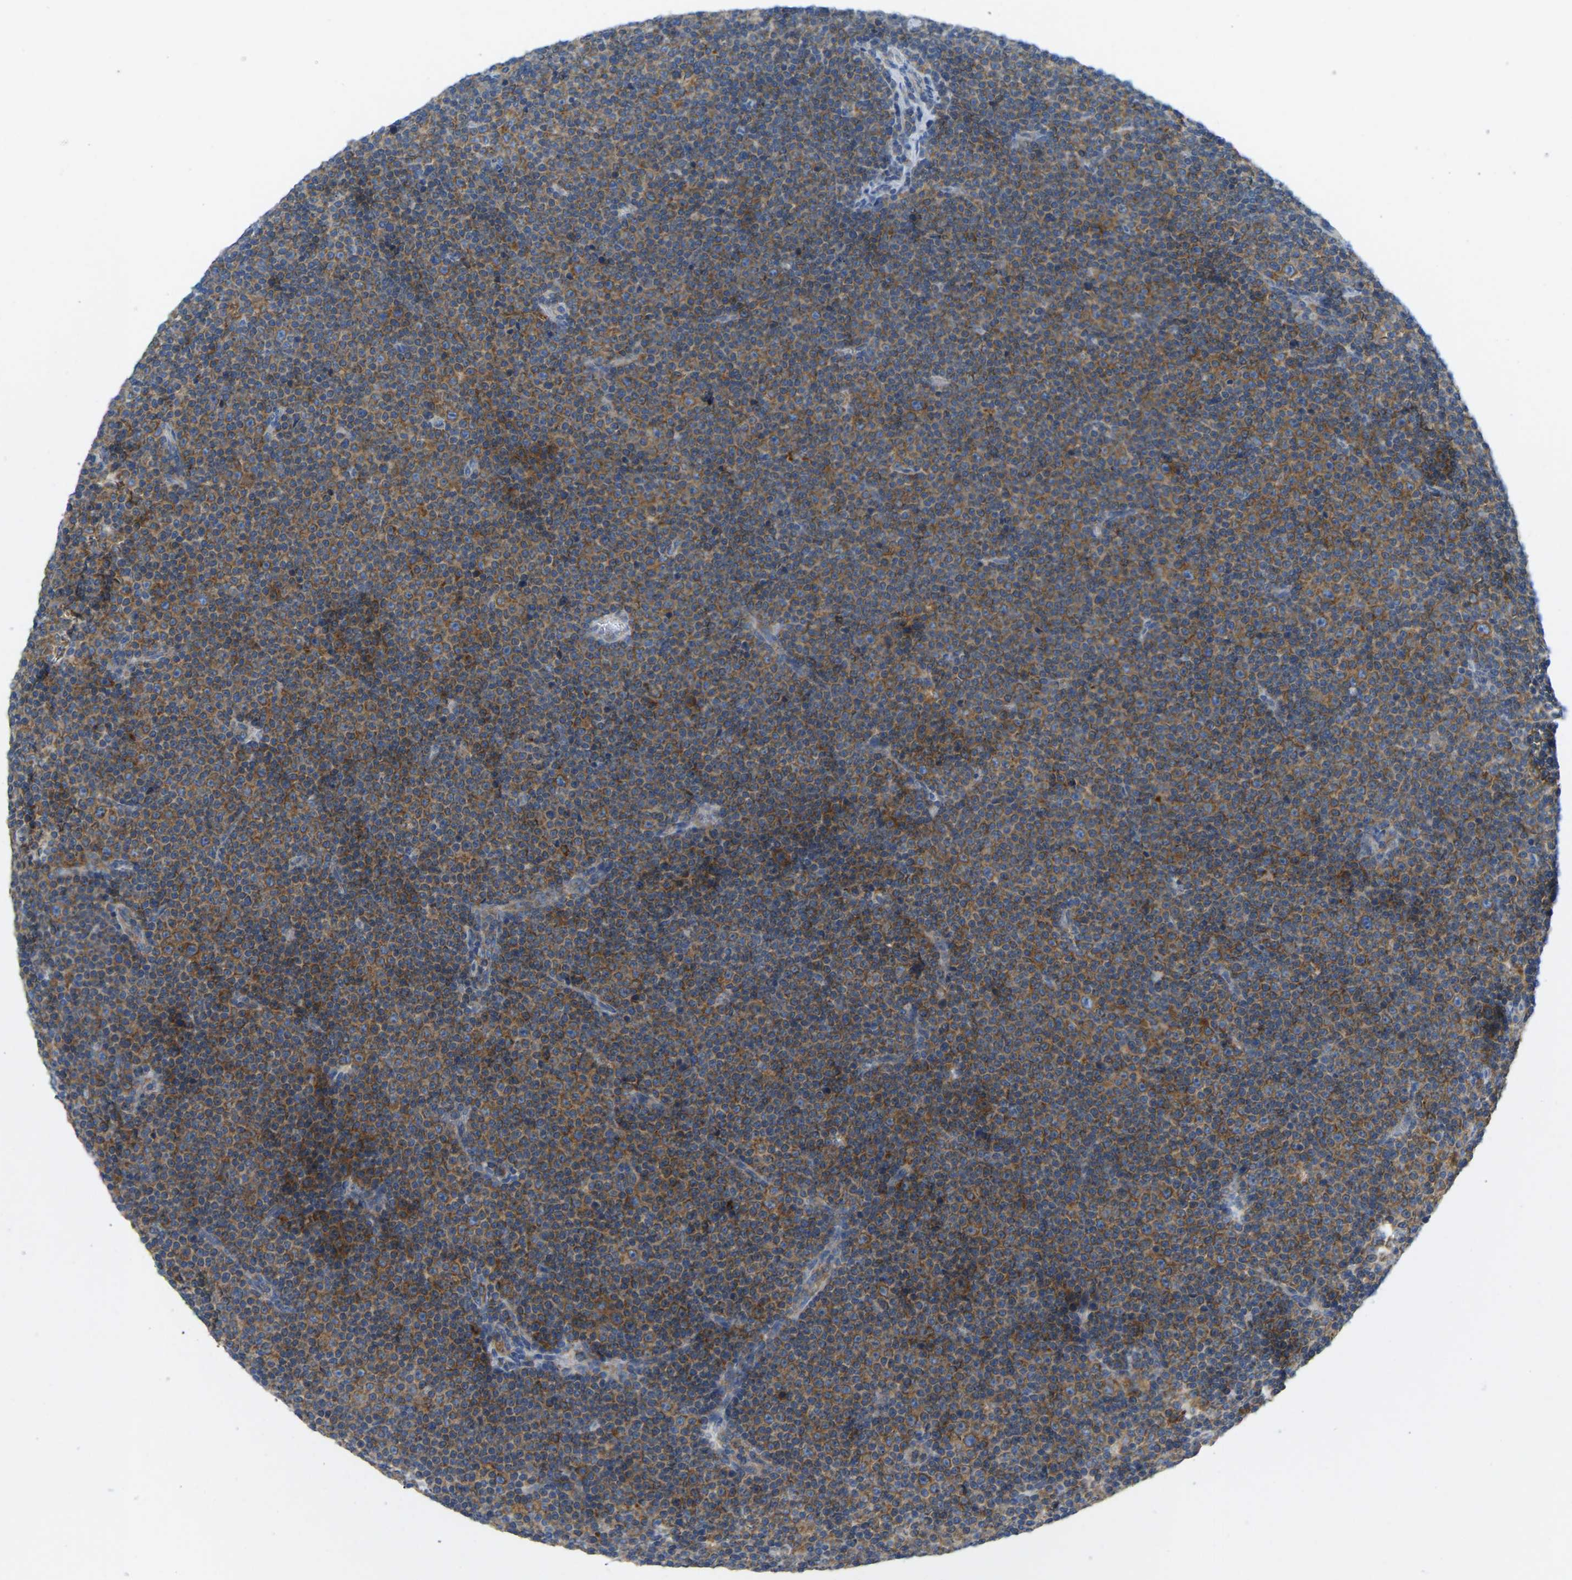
{"staining": {"intensity": "moderate", "quantity": ">75%", "location": "cytoplasmic/membranous"}, "tissue": "lymphoma", "cell_type": "Tumor cells", "image_type": "cancer", "snomed": [{"axis": "morphology", "description": "Malignant lymphoma, non-Hodgkin's type, Low grade"}, {"axis": "topography", "description": "Lymph node"}], "caption": "This histopathology image shows immunohistochemistry (IHC) staining of lymphoma, with medium moderate cytoplasmic/membranous expression in approximately >75% of tumor cells.", "gene": "SND1", "patient": {"sex": "female", "age": 67}}